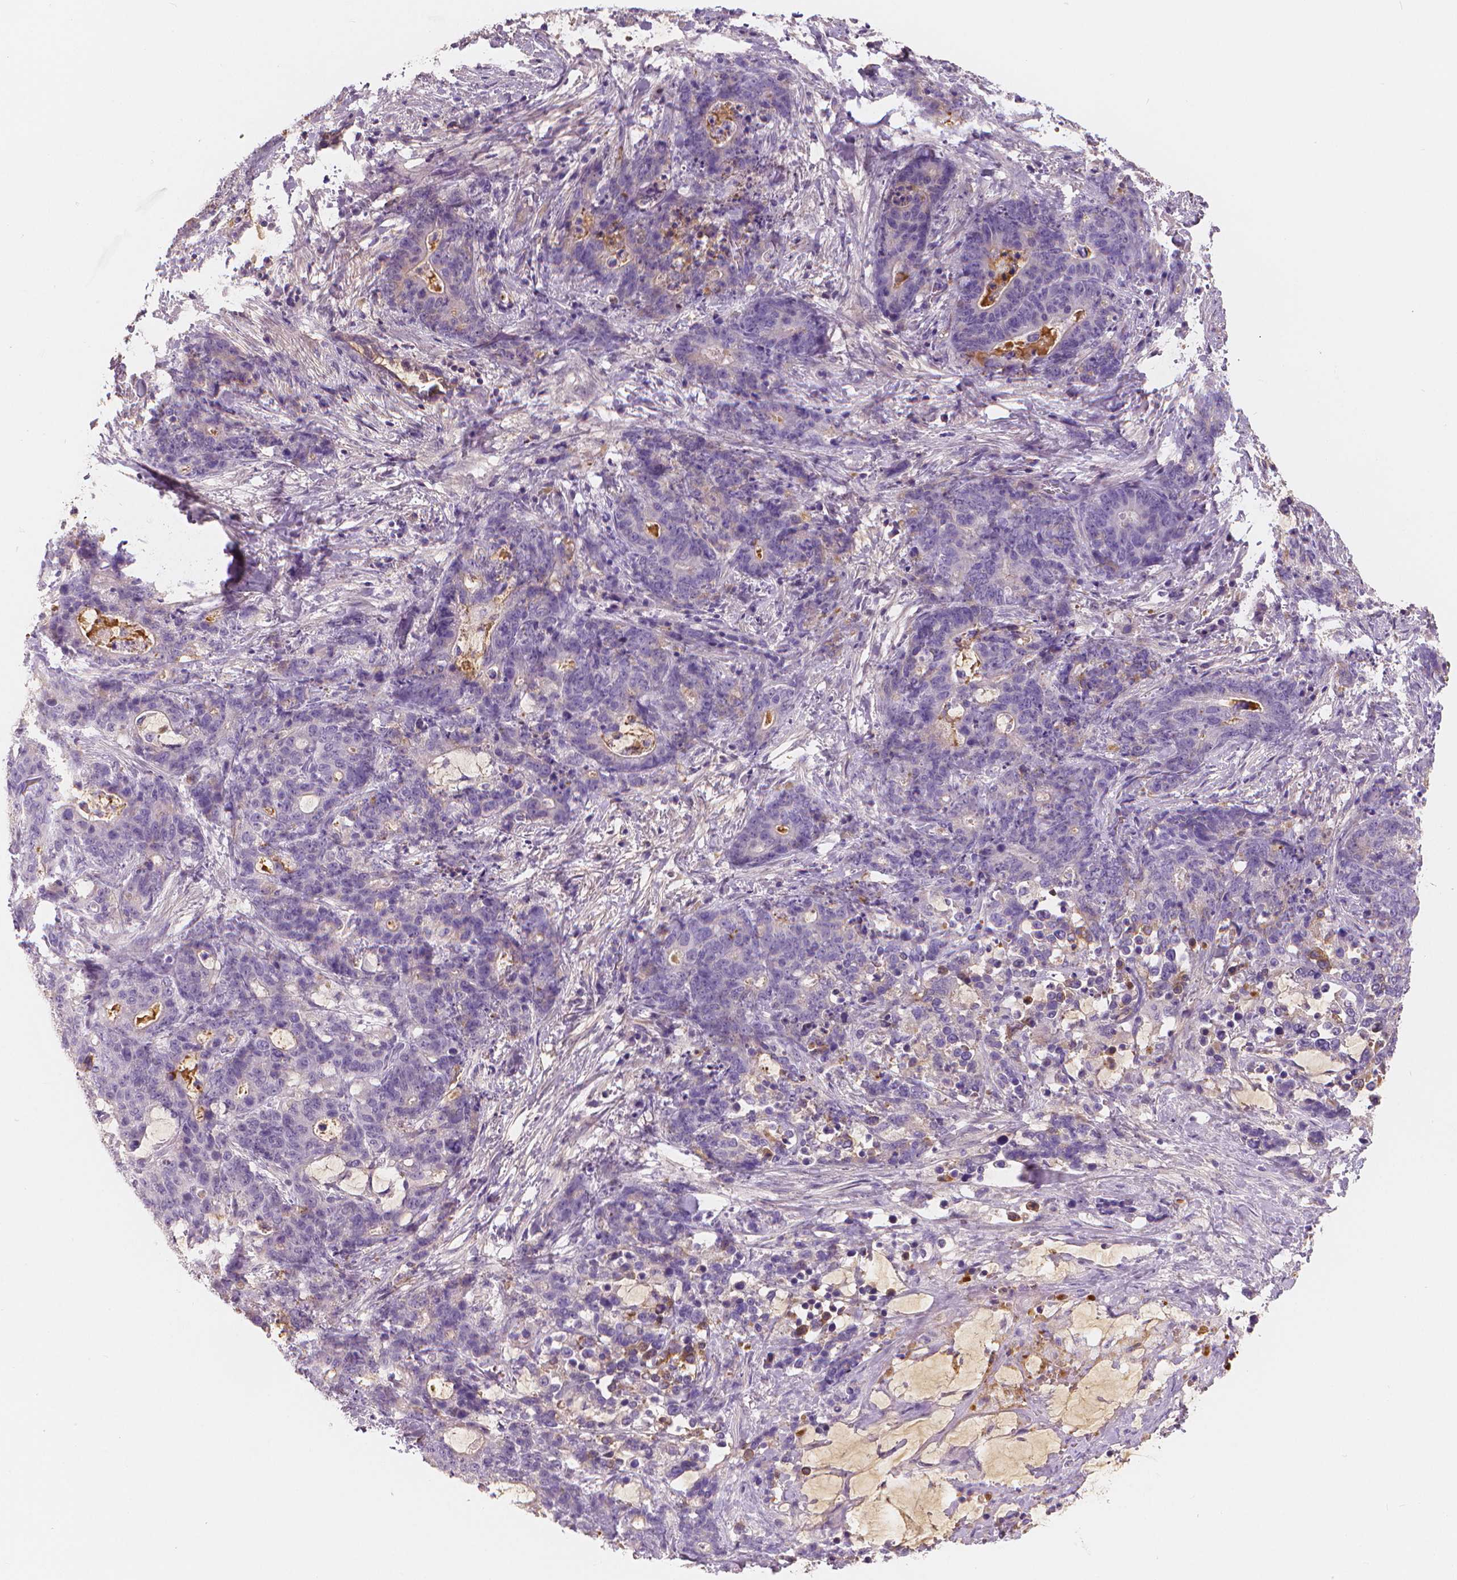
{"staining": {"intensity": "negative", "quantity": "none", "location": "none"}, "tissue": "stomach cancer", "cell_type": "Tumor cells", "image_type": "cancer", "snomed": [{"axis": "morphology", "description": "Normal tissue, NOS"}, {"axis": "morphology", "description": "Adenocarcinoma, NOS"}, {"axis": "topography", "description": "Stomach"}], "caption": "DAB (3,3'-diaminobenzidine) immunohistochemical staining of human stomach cancer (adenocarcinoma) reveals no significant positivity in tumor cells.", "gene": "APOA4", "patient": {"sex": "female", "age": 64}}